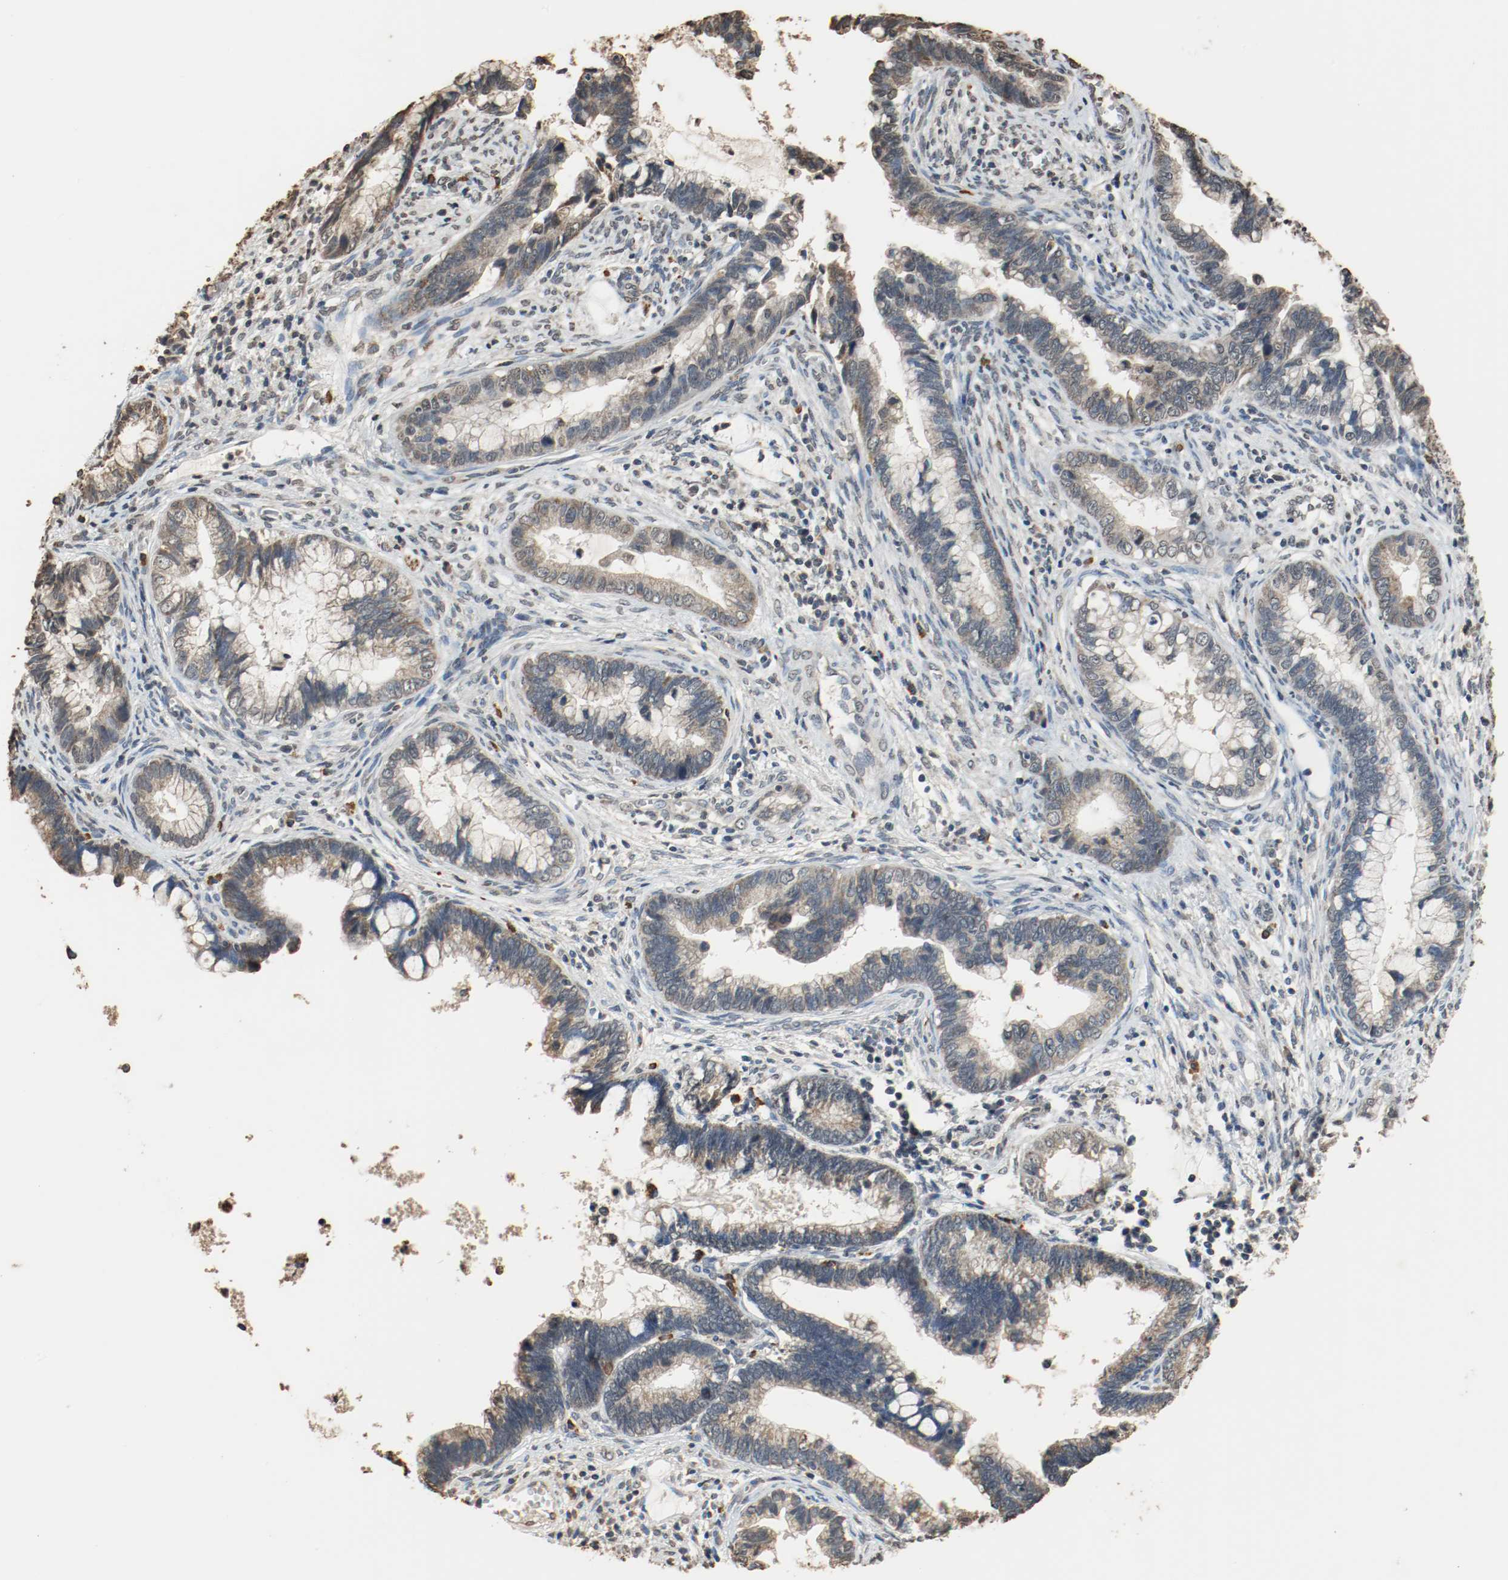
{"staining": {"intensity": "weak", "quantity": "25%-75%", "location": "cytoplasmic/membranous"}, "tissue": "cervical cancer", "cell_type": "Tumor cells", "image_type": "cancer", "snomed": [{"axis": "morphology", "description": "Adenocarcinoma, NOS"}, {"axis": "topography", "description": "Cervix"}], "caption": "Human cervical cancer (adenocarcinoma) stained with a brown dye demonstrates weak cytoplasmic/membranous positive positivity in approximately 25%-75% of tumor cells.", "gene": "RTN4", "patient": {"sex": "female", "age": 44}}